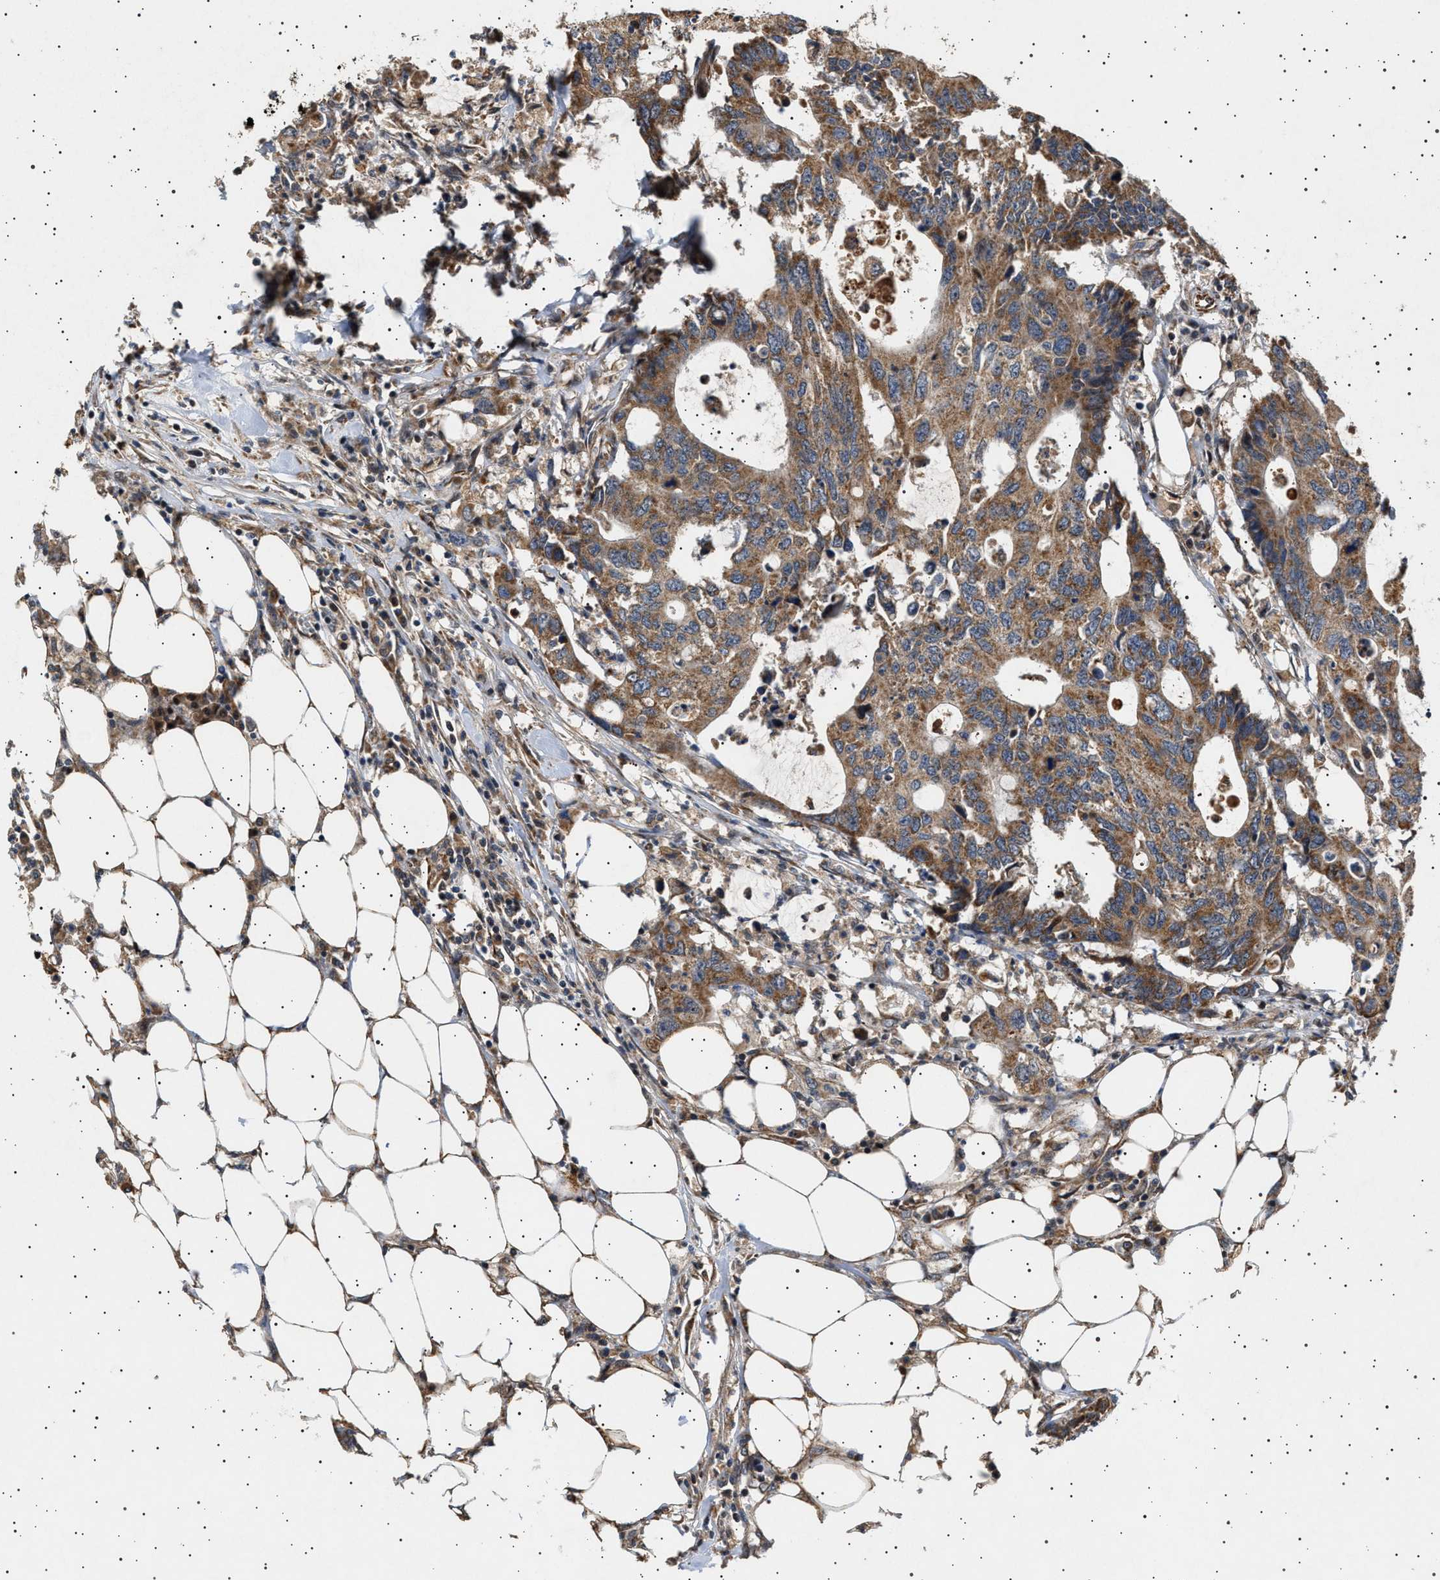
{"staining": {"intensity": "moderate", "quantity": ">75%", "location": "cytoplasmic/membranous"}, "tissue": "colorectal cancer", "cell_type": "Tumor cells", "image_type": "cancer", "snomed": [{"axis": "morphology", "description": "Adenocarcinoma, NOS"}, {"axis": "topography", "description": "Colon"}], "caption": "Immunohistochemistry (DAB) staining of colorectal adenocarcinoma displays moderate cytoplasmic/membranous protein staining in approximately >75% of tumor cells. (DAB IHC with brightfield microscopy, high magnification).", "gene": "TRUB2", "patient": {"sex": "male", "age": 71}}